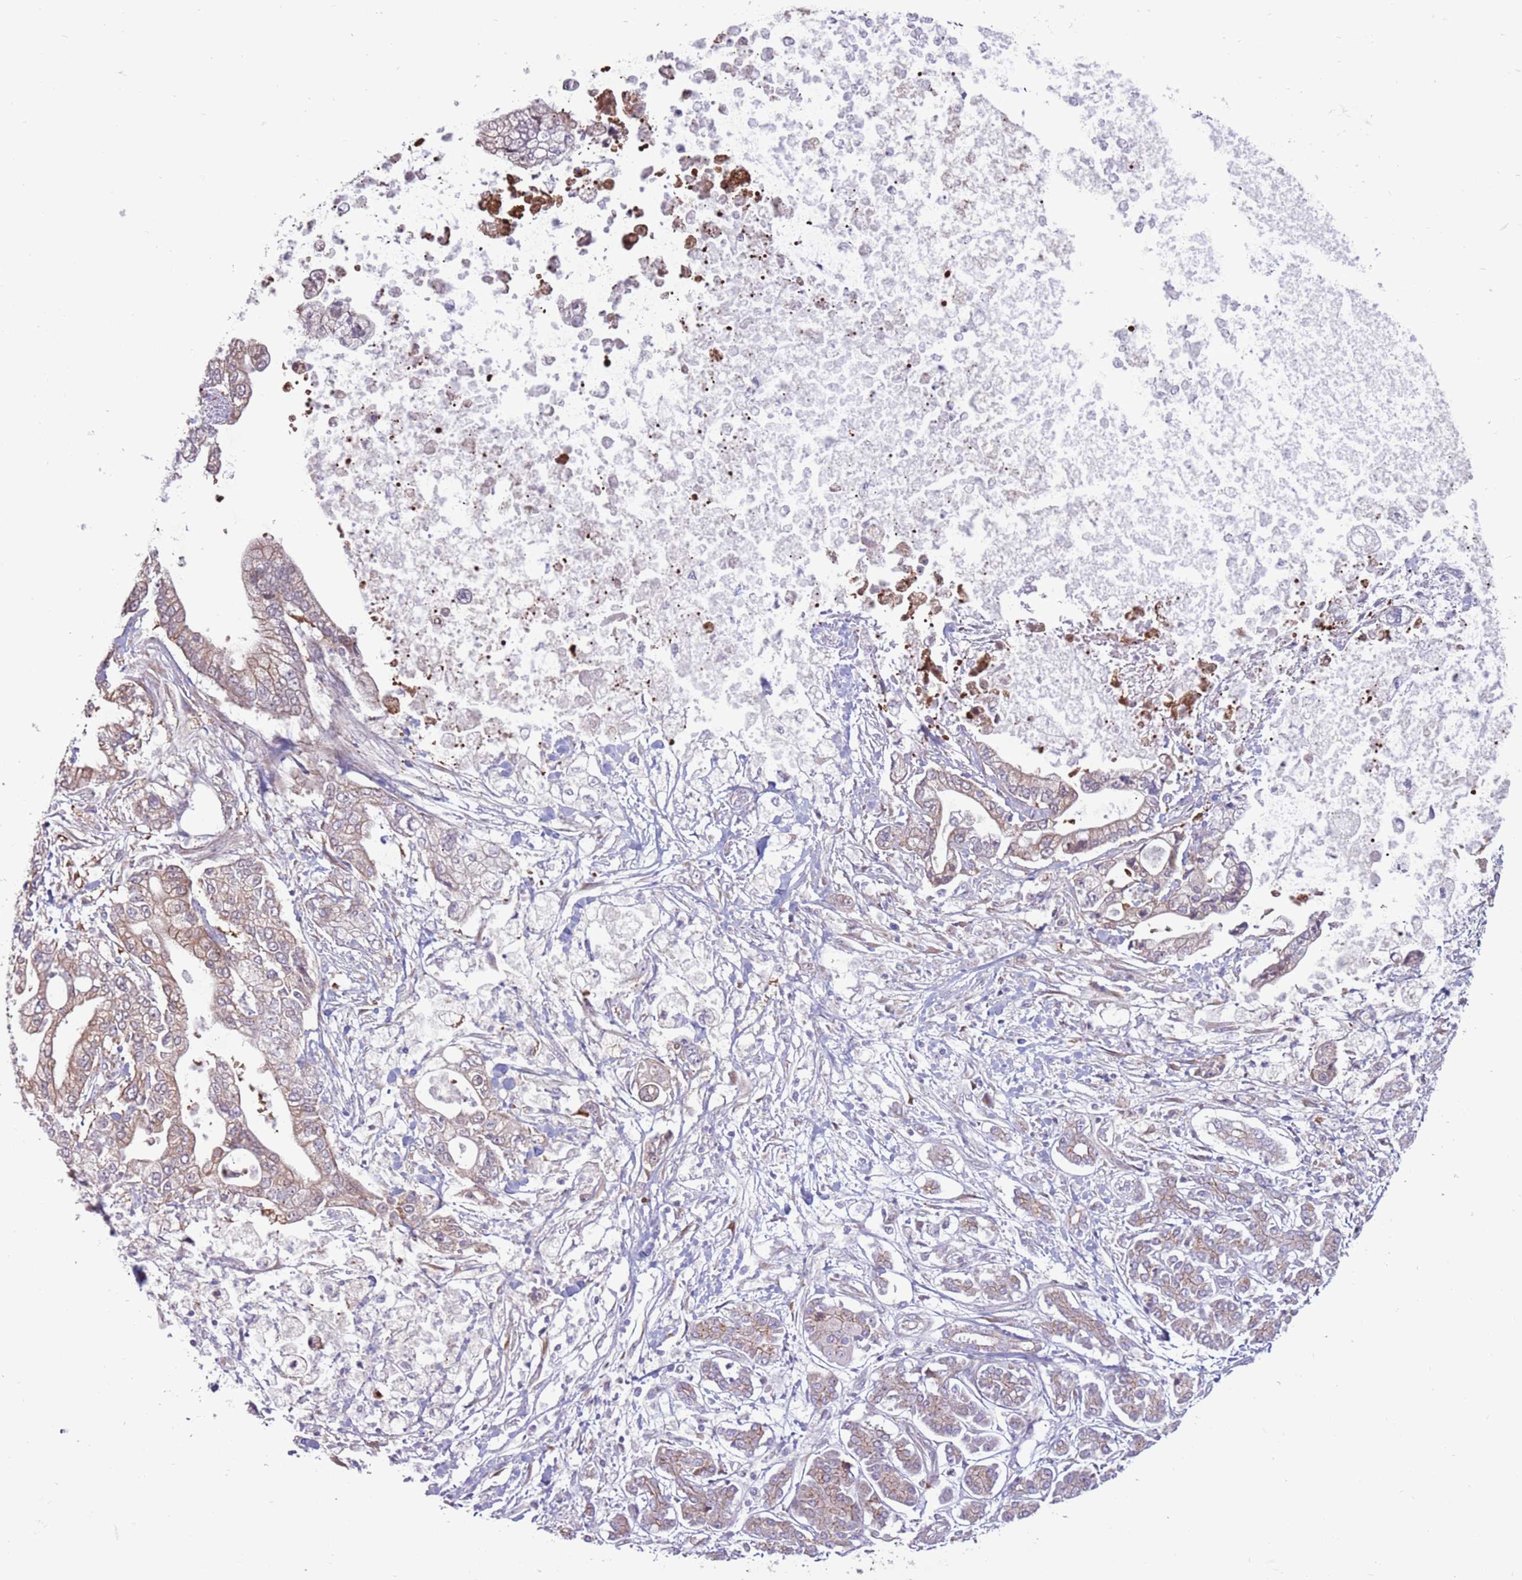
{"staining": {"intensity": "weak", "quantity": ">75%", "location": "cytoplasmic/membranous"}, "tissue": "pancreatic cancer", "cell_type": "Tumor cells", "image_type": "cancer", "snomed": [{"axis": "morphology", "description": "Adenocarcinoma, NOS"}, {"axis": "topography", "description": "Pancreas"}], "caption": "IHC photomicrograph of neoplastic tissue: human pancreatic cancer stained using immunohistochemistry displays low levels of weak protein expression localized specifically in the cytoplasmic/membranous of tumor cells, appearing as a cytoplasmic/membranous brown color.", "gene": "CCDC150", "patient": {"sex": "male", "age": 69}}